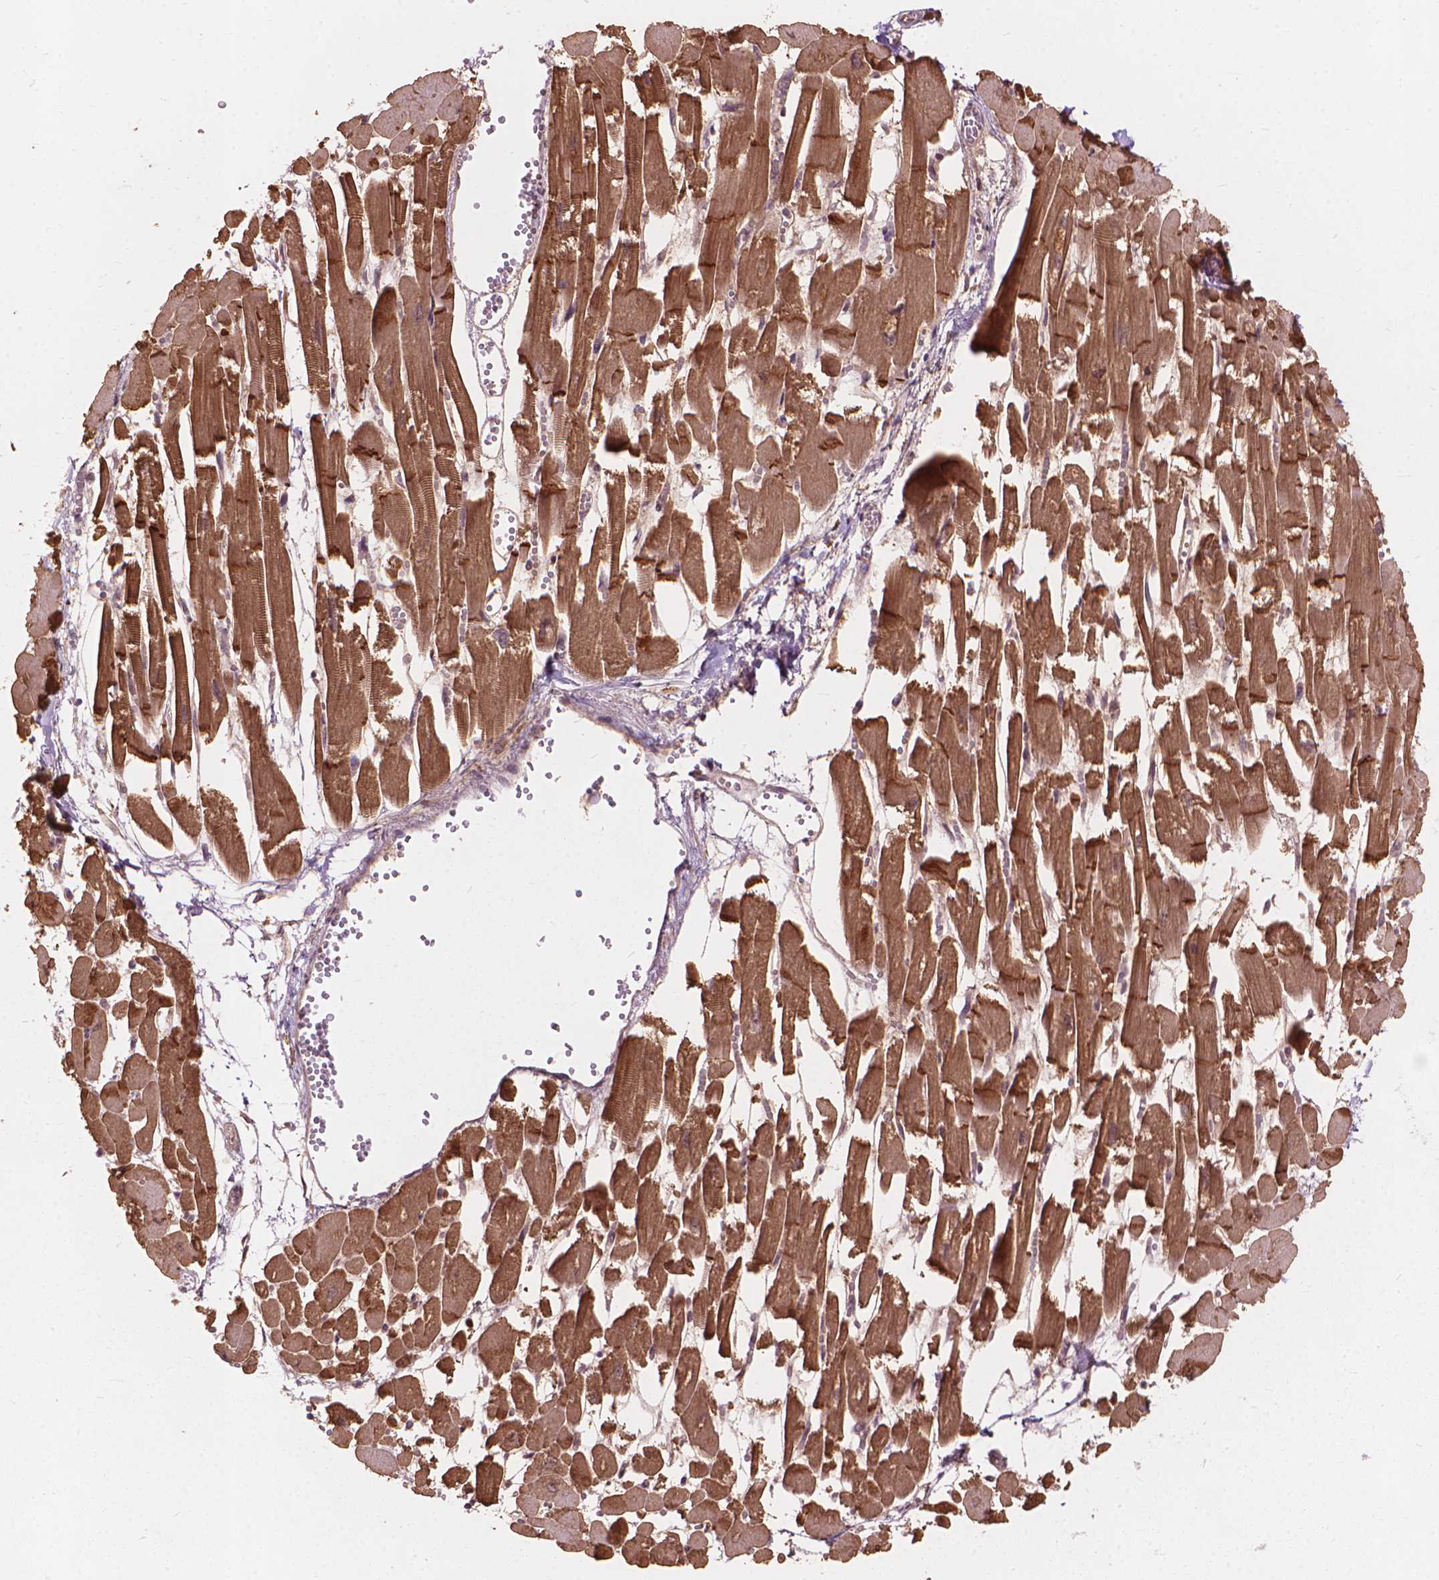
{"staining": {"intensity": "moderate", "quantity": ">75%", "location": "cytoplasmic/membranous,nuclear"}, "tissue": "heart muscle", "cell_type": "Cardiomyocytes", "image_type": "normal", "snomed": [{"axis": "morphology", "description": "Normal tissue, NOS"}, {"axis": "topography", "description": "Heart"}], "caption": "This micrograph exhibits immunohistochemistry staining of normal human heart muscle, with medium moderate cytoplasmic/membranous,nuclear staining in approximately >75% of cardiomyocytes.", "gene": "SSU72", "patient": {"sex": "female", "age": 52}}